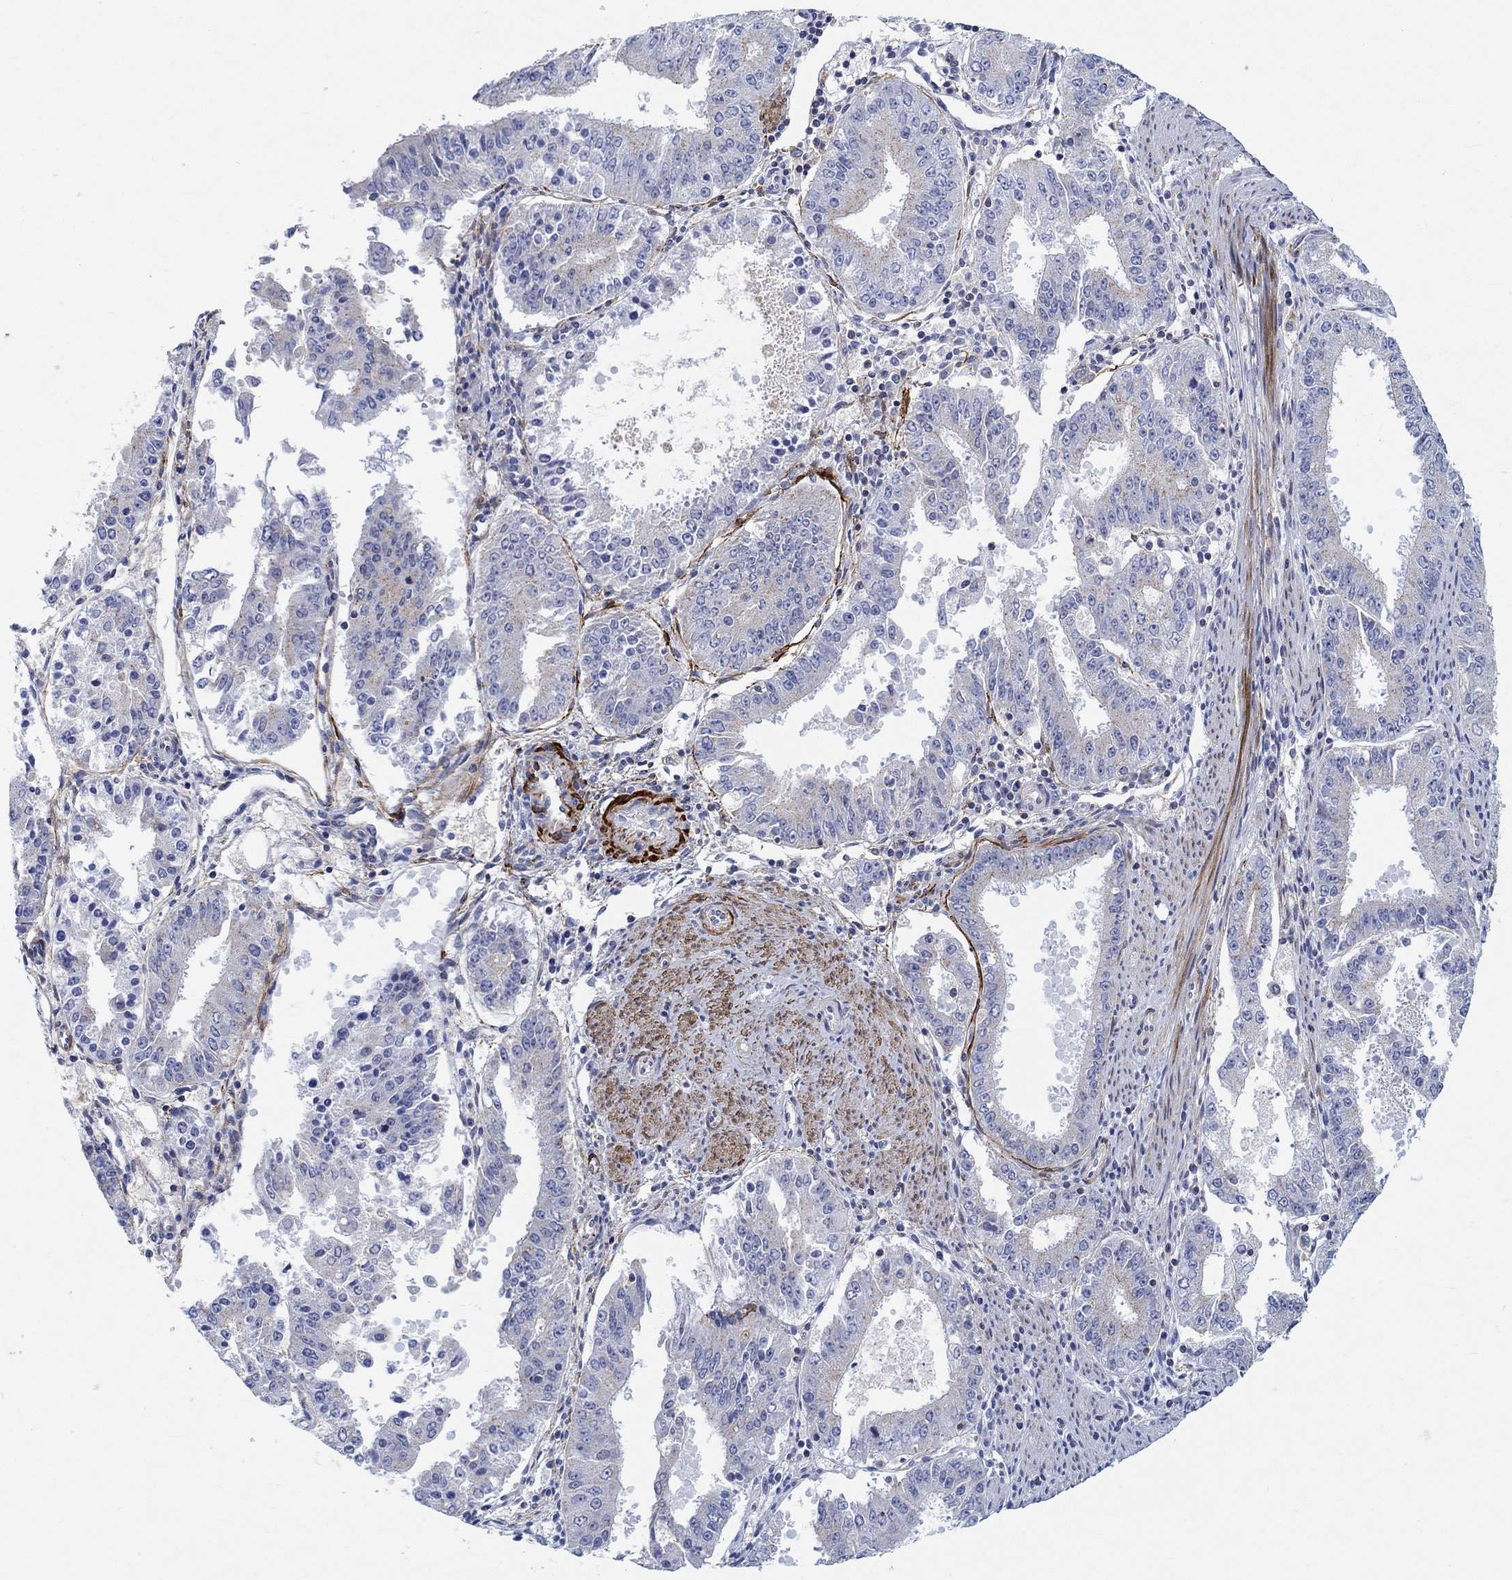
{"staining": {"intensity": "weak", "quantity": "<25%", "location": "cytoplasmic/membranous"}, "tissue": "ovarian cancer", "cell_type": "Tumor cells", "image_type": "cancer", "snomed": [{"axis": "morphology", "description": "Carcinoma, endometroid"}, {"axis": "topography", "description": "Ovary"}], "caption": "Tumor cells are negative for brown protein staining in endometroid carcinoma (ovarian).", "gene": "NAV3", "patient": {"sex": "female", "age": 42}}